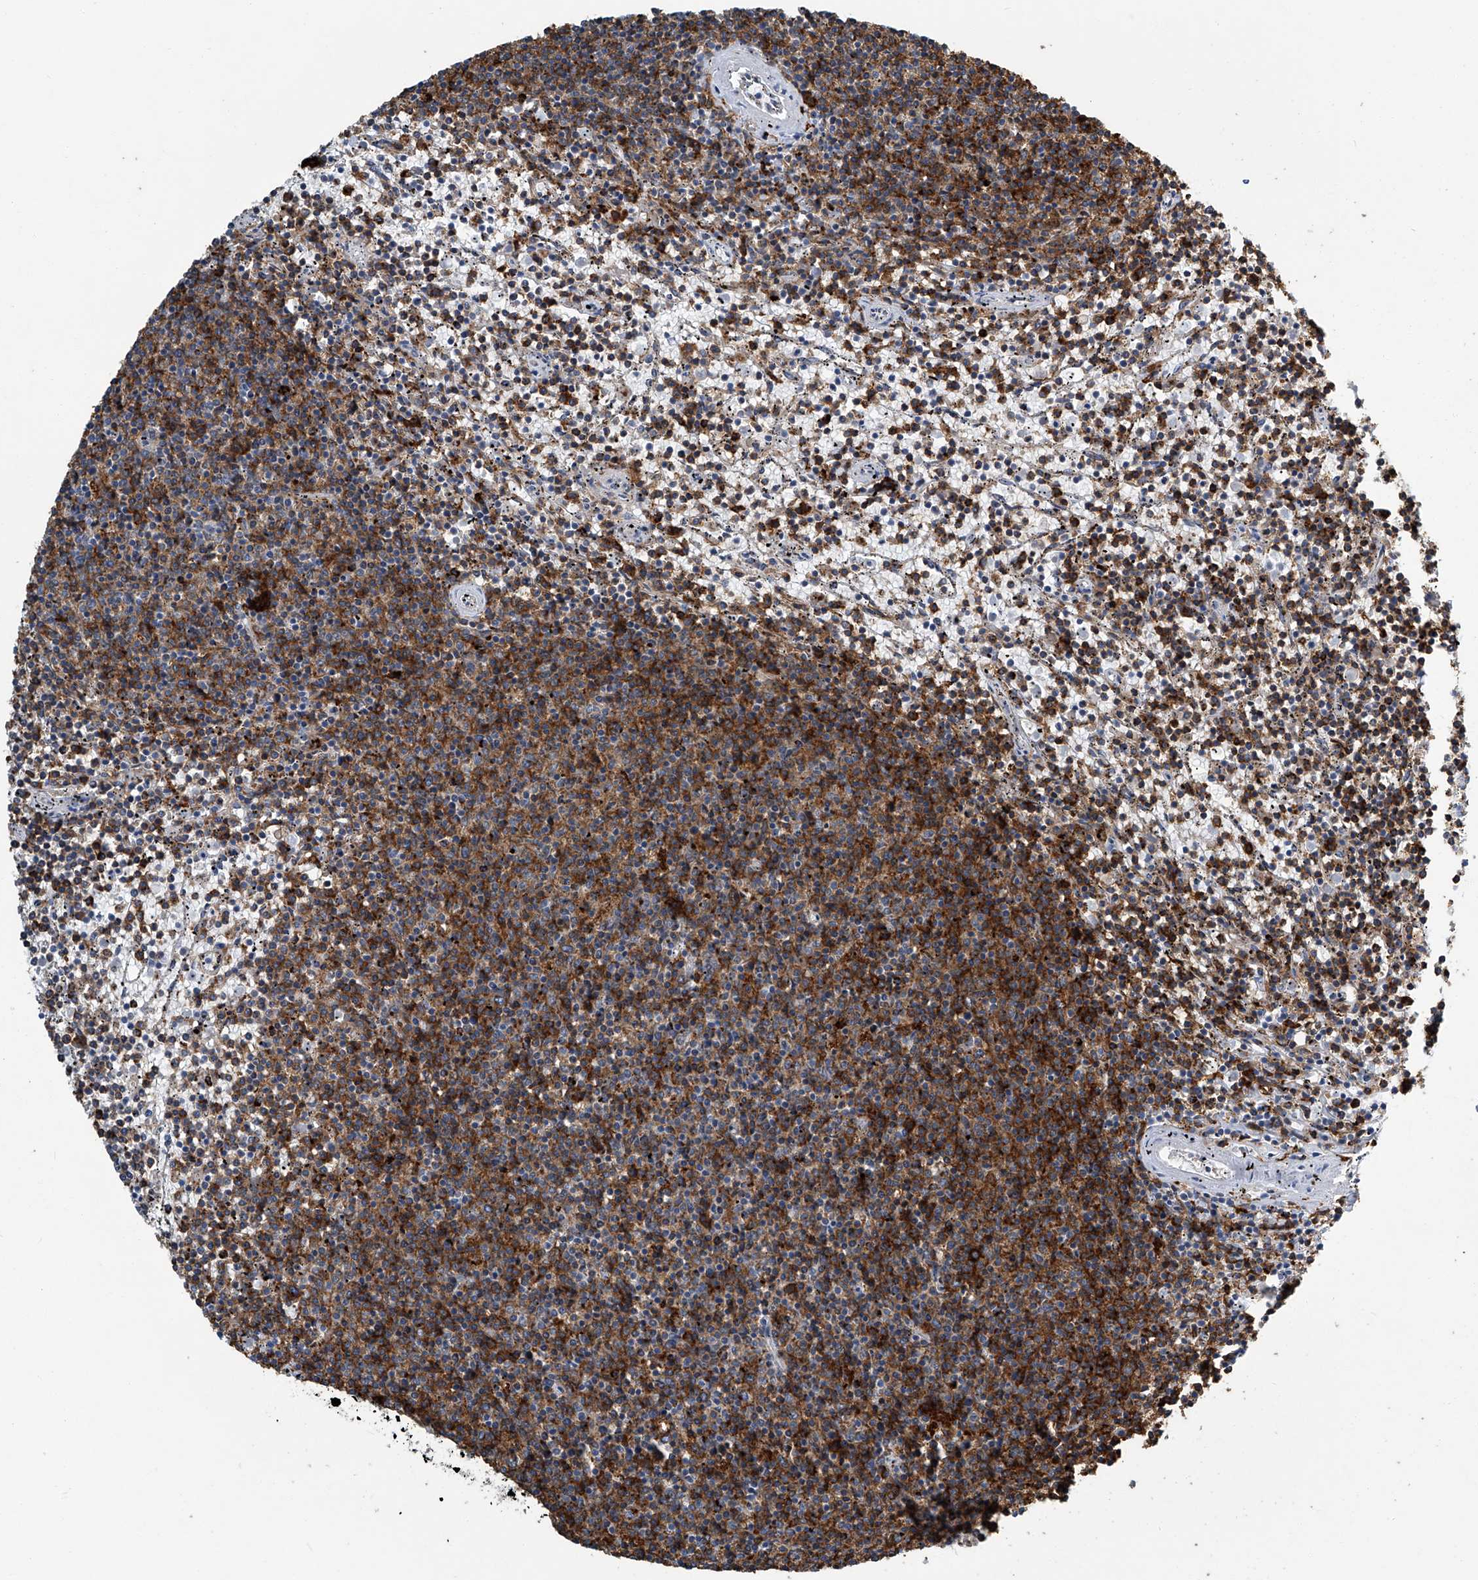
{"staining": {"intensity": "weak", "quantity": "25%-75%", "location": "cytoplasmic/membranous"}, "tissue": "lymphoma", "cell_type": "Tumor cells", "image_type": "cancer", "snomed": [{"axis": "morphology", "description": "Malignant lymphoma, non-Hodgkin's type, Low grade"}, {"axis": "topography", "description": "Spleen"}], "caption": "IHC (DAB (3,3'-diaminobenzidine)) staining of human lymphoma displays weak cytoplasmic/membranous protein positivity in approximately 25%-75% of tumor cells. Nuclei are stained in blue.", "gene": "FAM167A", "patient": {"sex": "female", "age": 50}}